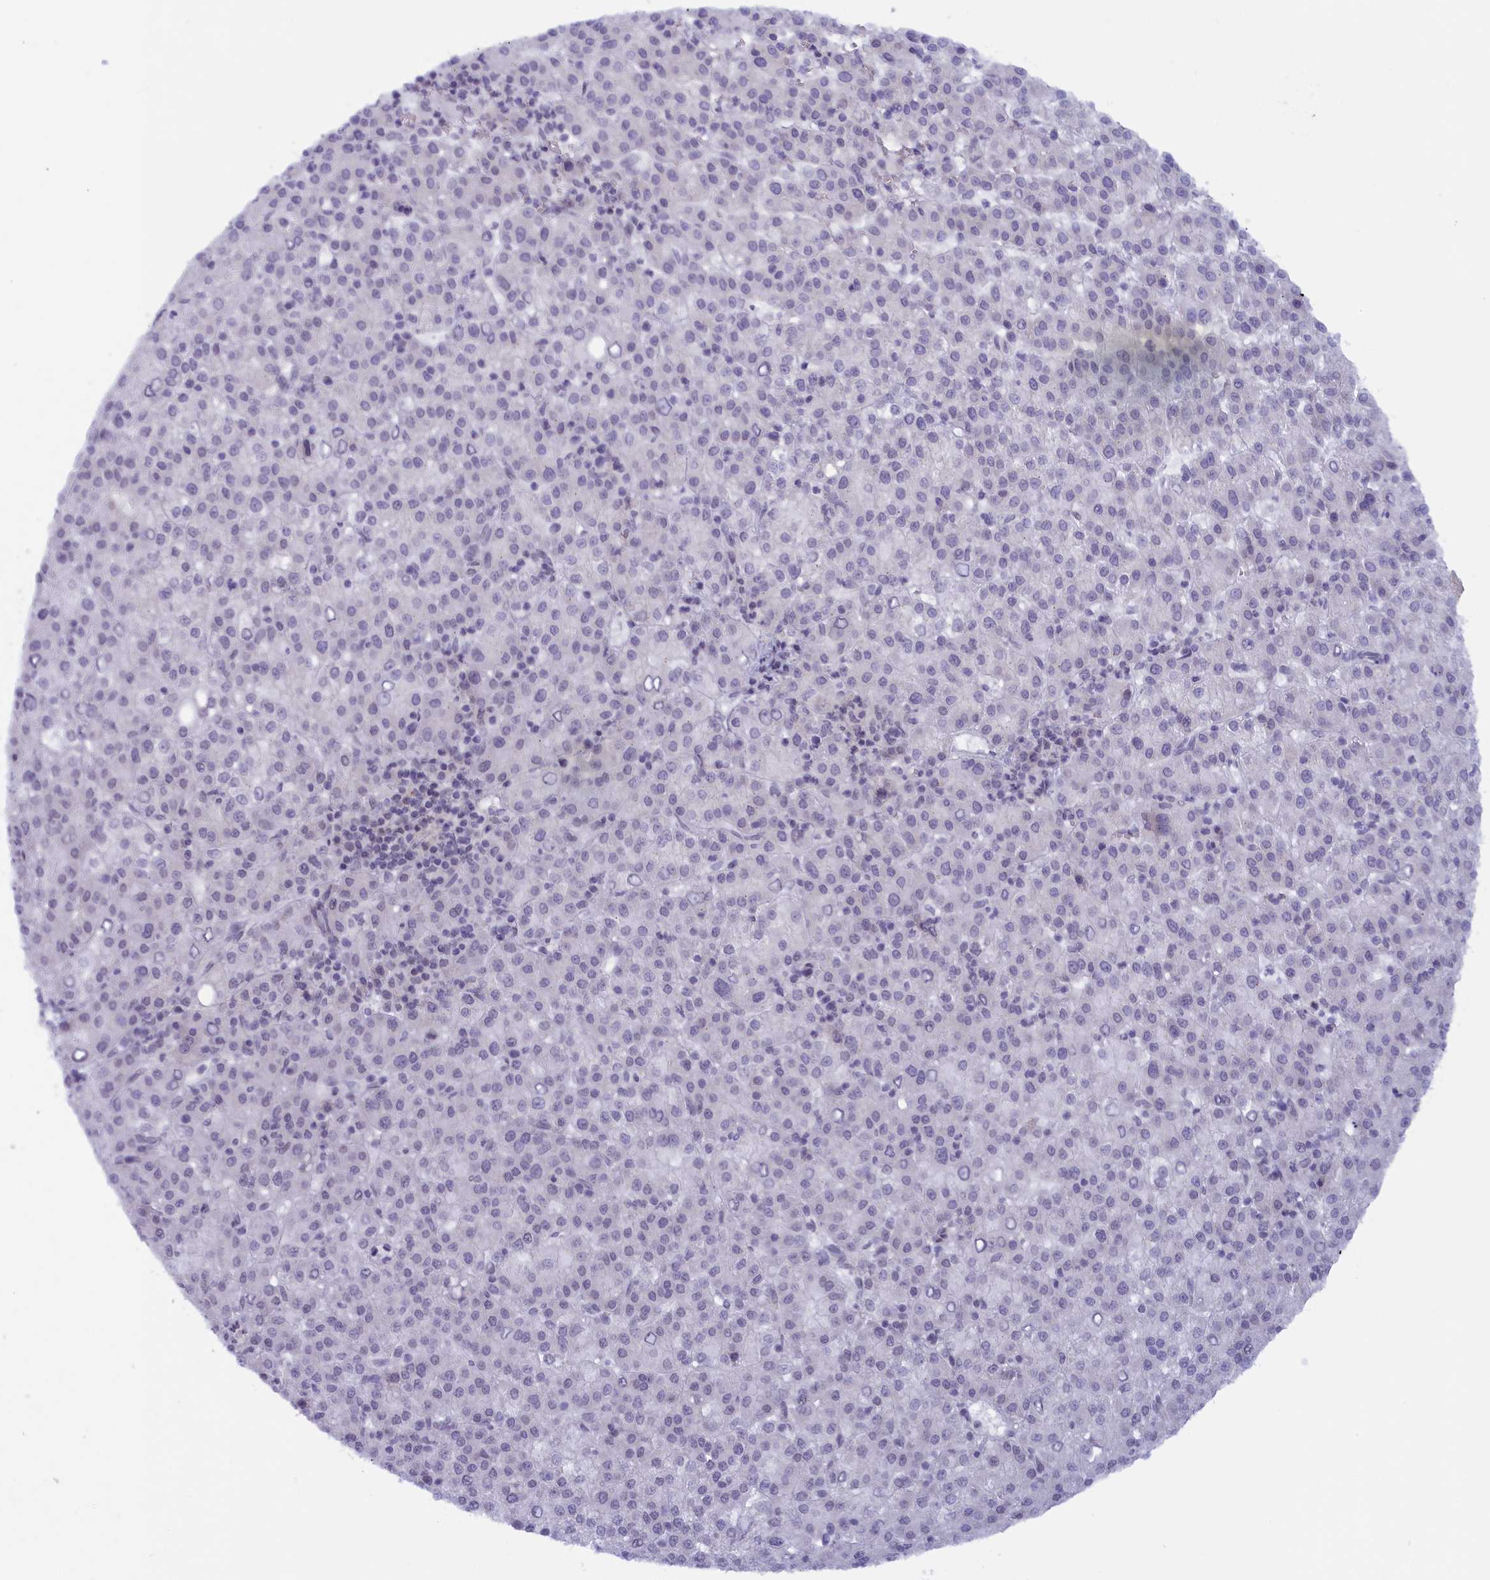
{"staining": {"intensity": "negative", "quantity": "none", "location": "none"}, "tissue": "liver cancer", "cell_type": "Tumor cells", "image_type": "cancer", "snomed": [{"axis": "morphology", "description": "Carcinoma, Hepatocellular, NOS"}, {"axis": "topography", "description": "Liver"}], "caption": "There is no significant expression in tumor cells of liver hepatocellular carcinoma.", "gene": "SEC31B", "patient": {"sex": "female", "age": 58}}